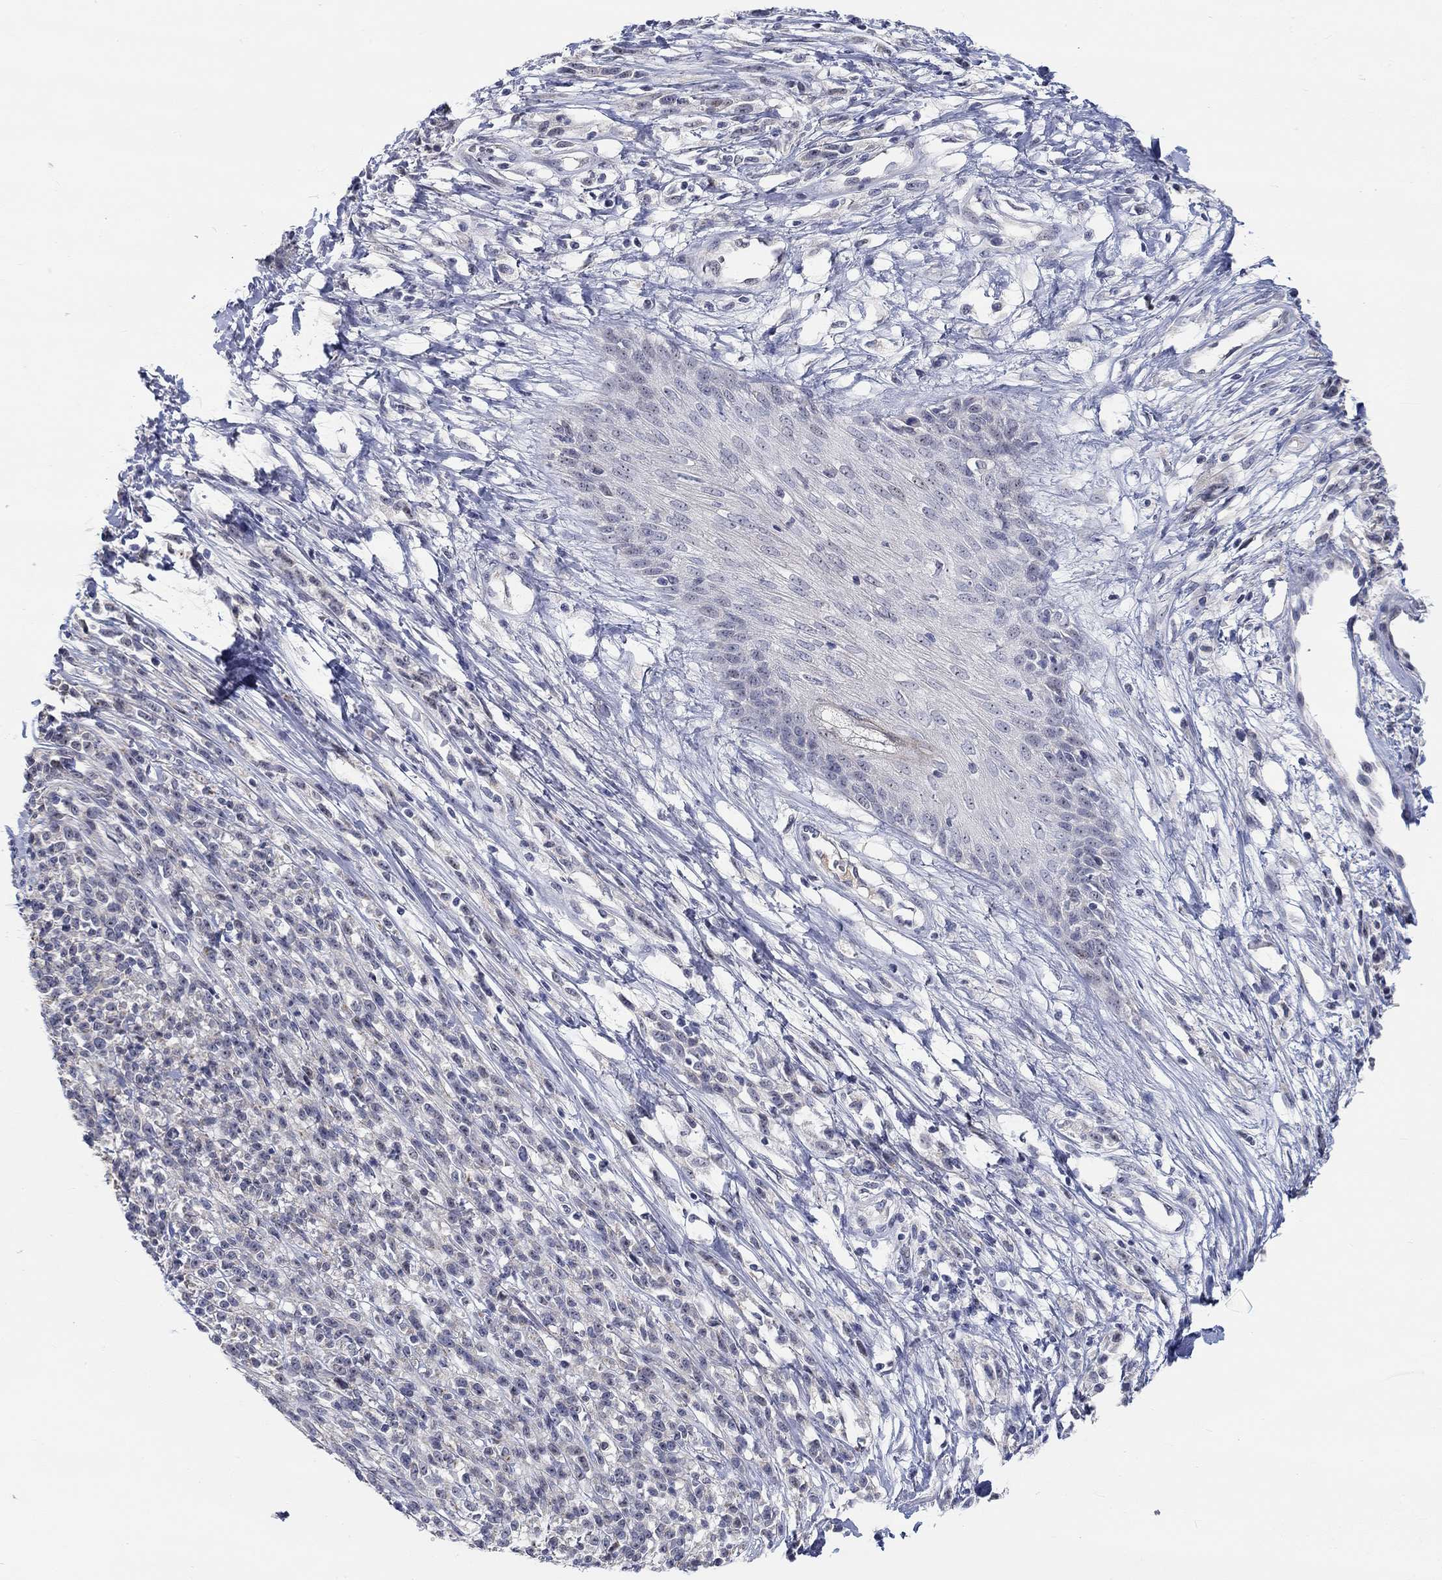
{"staining": {"intensity": "negative", "quantity": "none", "location": "none"}, "tissue": "melanoma", "cell_type": "Tumor cells", "image_type": "cancer", "snomed": [{"axis": "morphology", "description": "Malignant melanoma, NOS"}, {"axis": "topography", "description": "Skin"}, {"axis": "topography", "description": "Skin of trunk"}], "caption": "IHC histopathology image of neoplastic tissue: human melanoma stained with DAB (3,3'-diaminobenzidine) demonstrates no significant protein expression in tumor cells. Brightfield microscopy of immunohistochemistry (IHC) stained with DAB (brown) and hematoxylin (blue), captured at high magnification.", "gene": "SMIM18", "patient": {"sex": "male", "age": 74}}